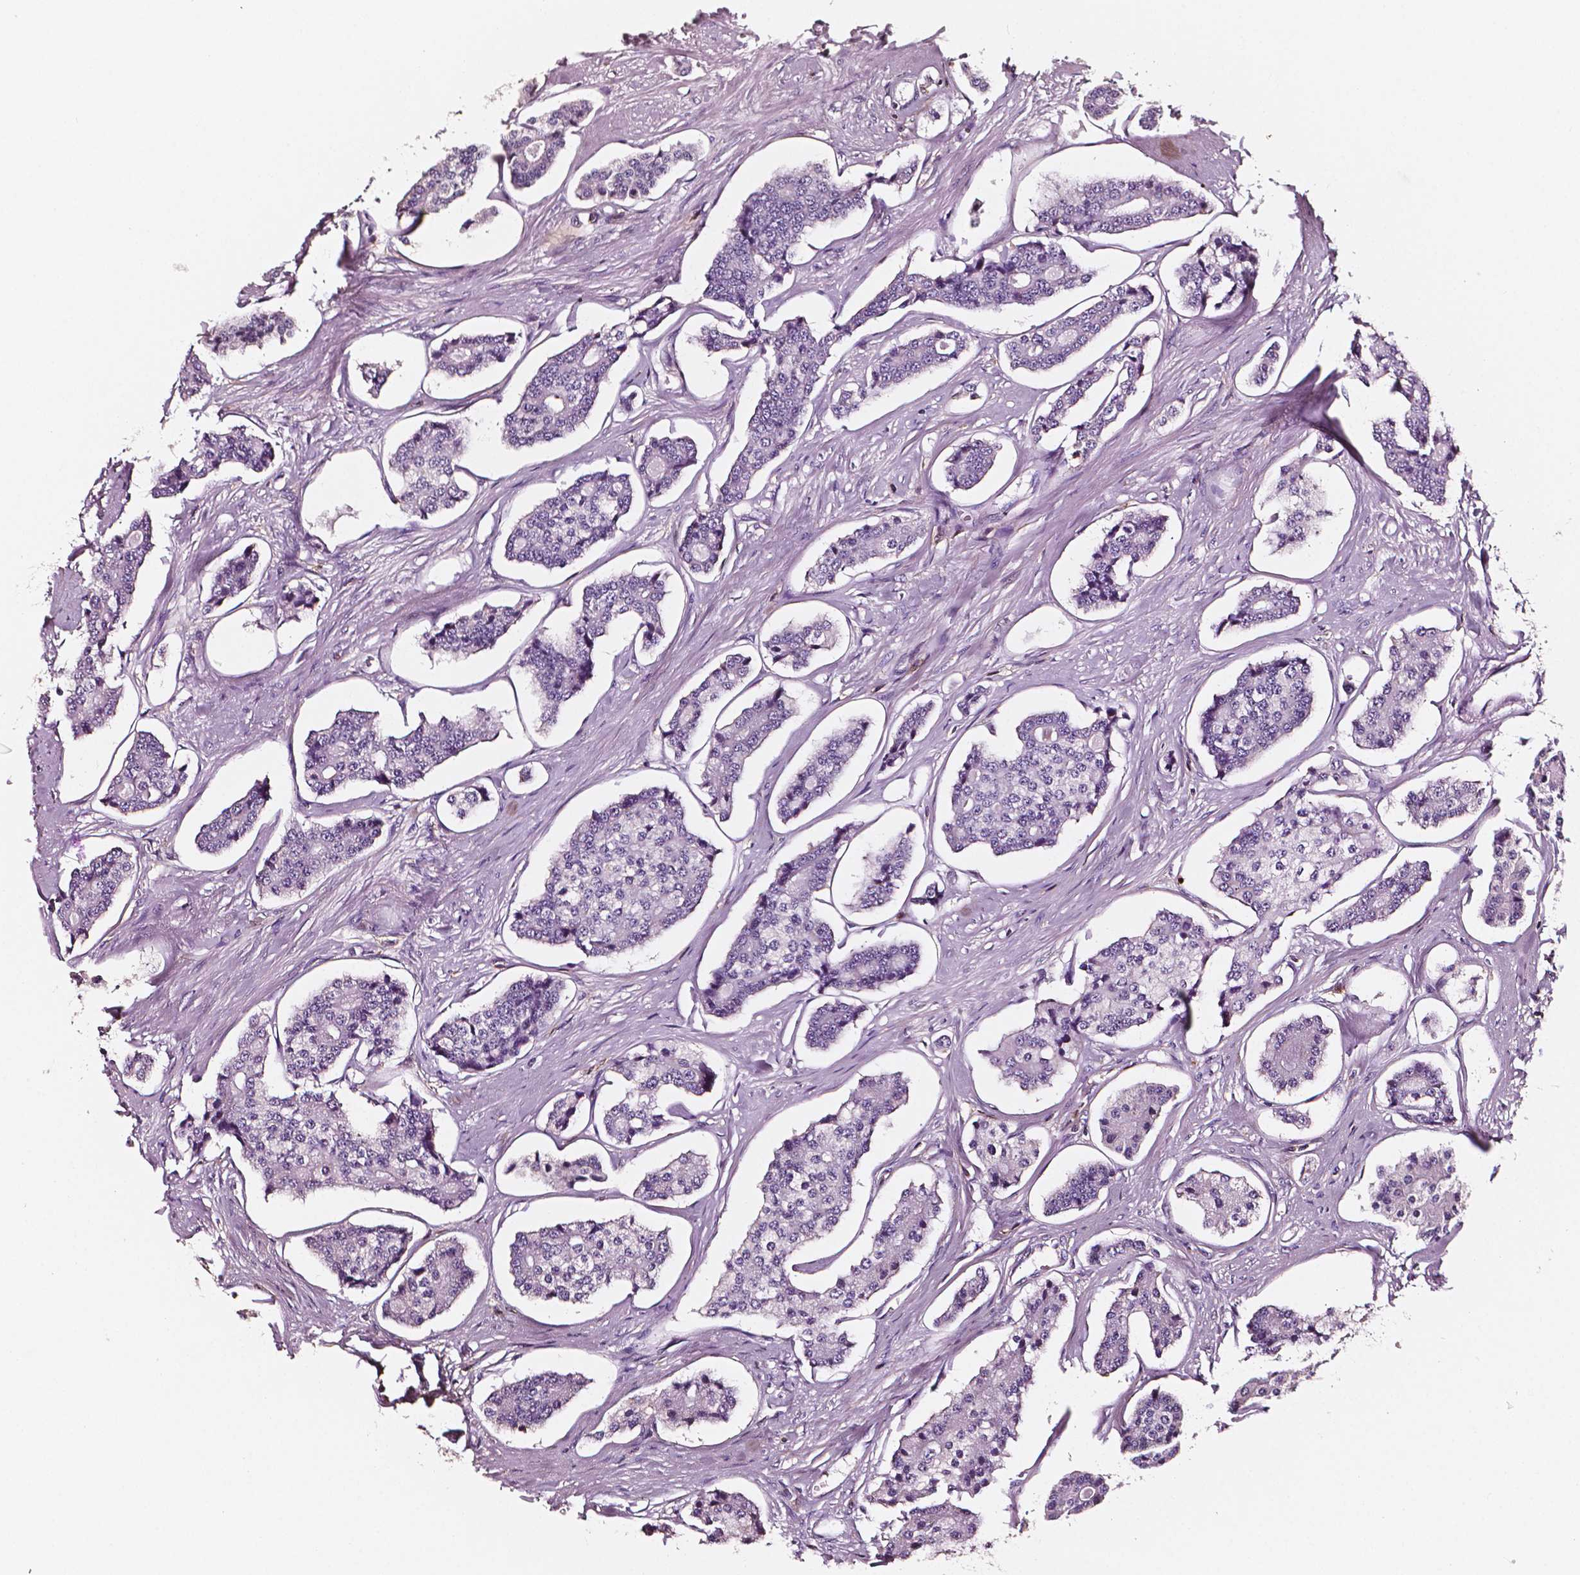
{"staining": {"intensity": "negative", "quantity": "none", "location": "none"}, "tissue": "carcinoid", "cell_type": "Tumor cells", "image_type": "cancer", "snomed": [{"axis": "morphology", "description": "Carcinoid, malignant, NOS"}, {"axis": "topography", "description": "Small intestine"}], "caption": "A photomicrograph of human malignant carcinoid is negative for staining in tumor cells. (DAB (3,3'-diaminobenzidine) immunohistochemistry visualized using brightfield microscopy, high magnification).", "gene": "PTPRC", "patient": {"sex": "female", "age": 65}}